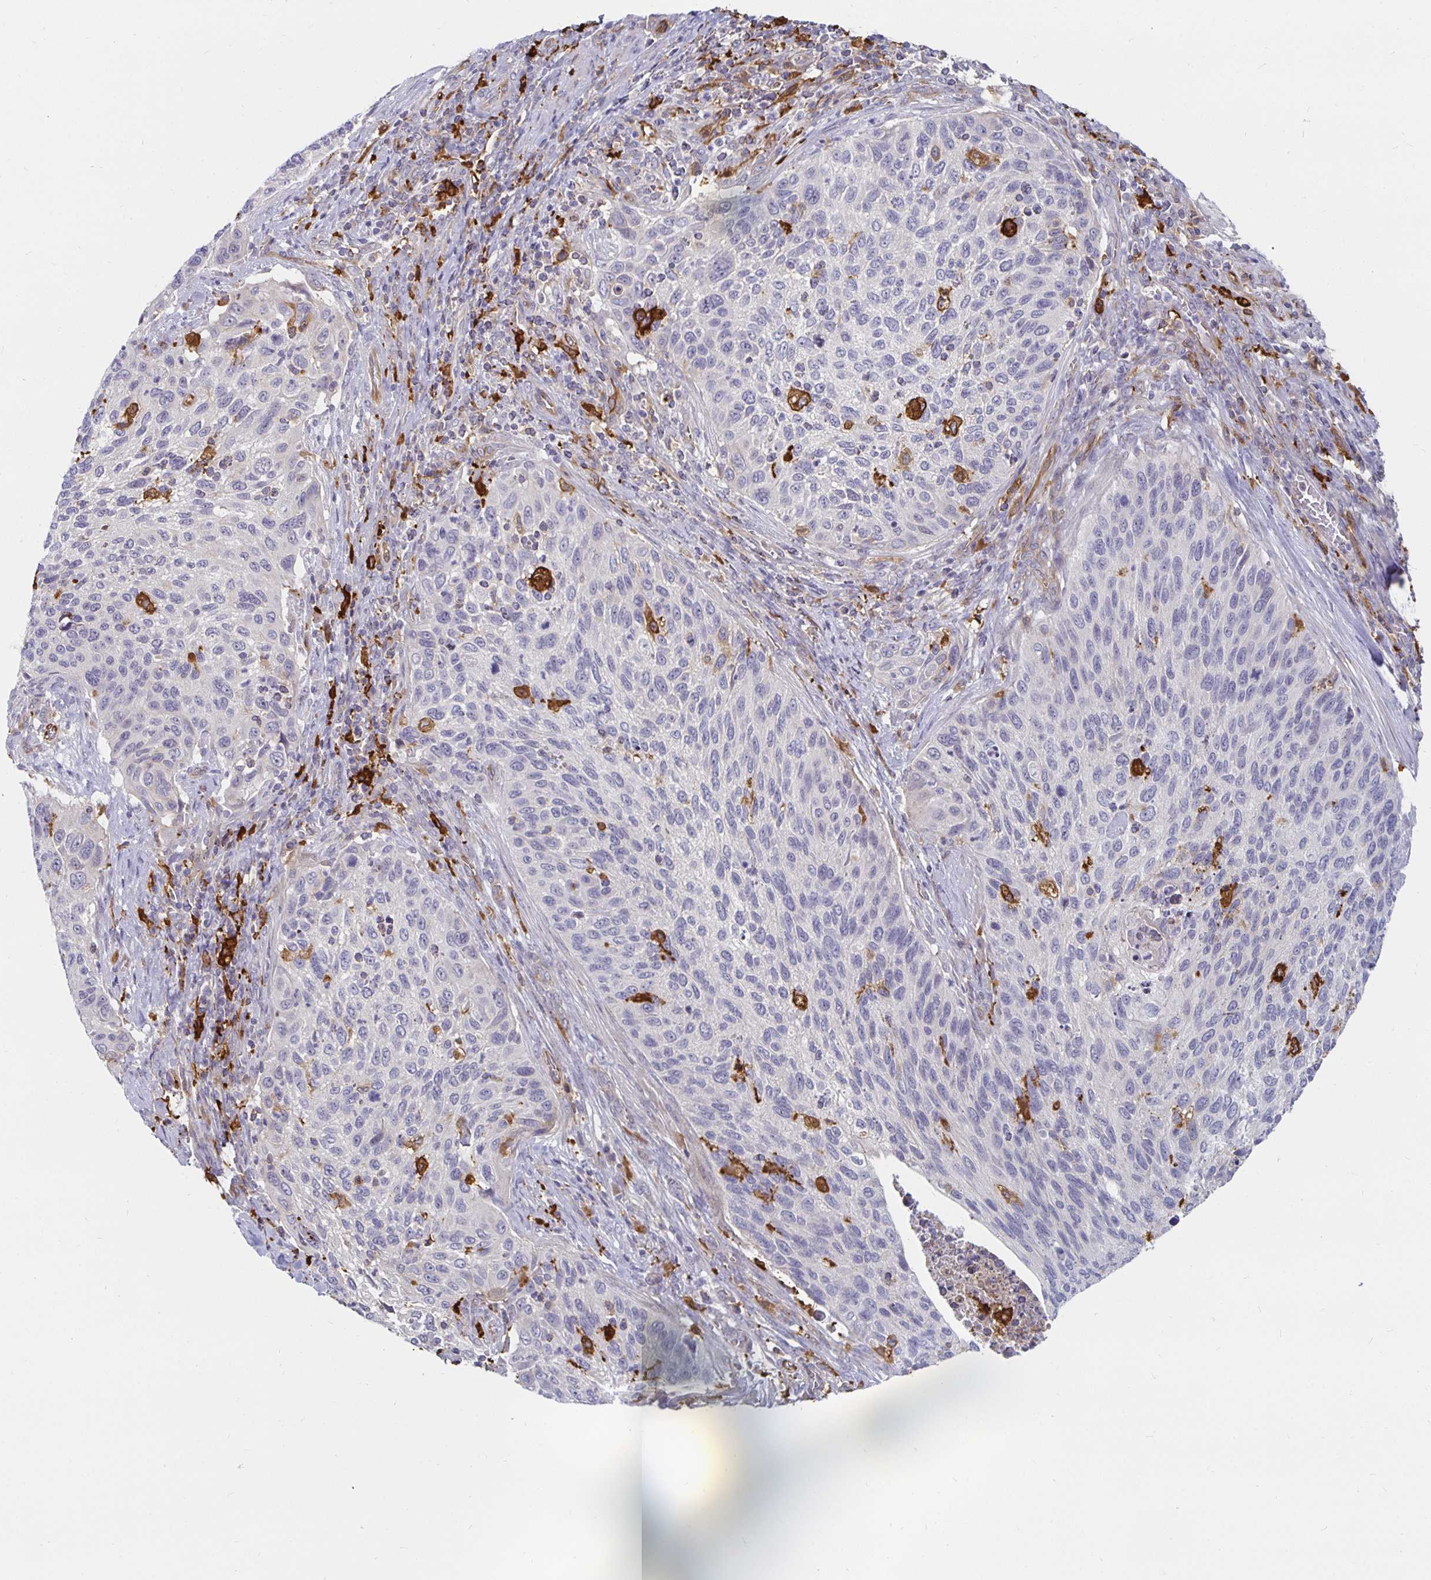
{"staining": {"intensity": "negative", "quantity": "none", "location": "none"}, "tissue": "cervical cancer", "cell_type": "Tumor cells", "image_type": "cancer", "snomed": [{"axis": "morphology", "description": "Squamous cell carcinoma, NOS"}, {"axis": "topography", "description": "Cervix"}], "caption": "Immunohistochemical staining of human squamous cell carcinoma (cervical) shows no significant expression in tumor cells. Brightfield microscopy of immunohistochemistry stained with DAB (brown) and hematoxylin (blue), captured at high magnification.", "gene": "CCDC85A", "patient": {"sex": "female", "age": 70}}